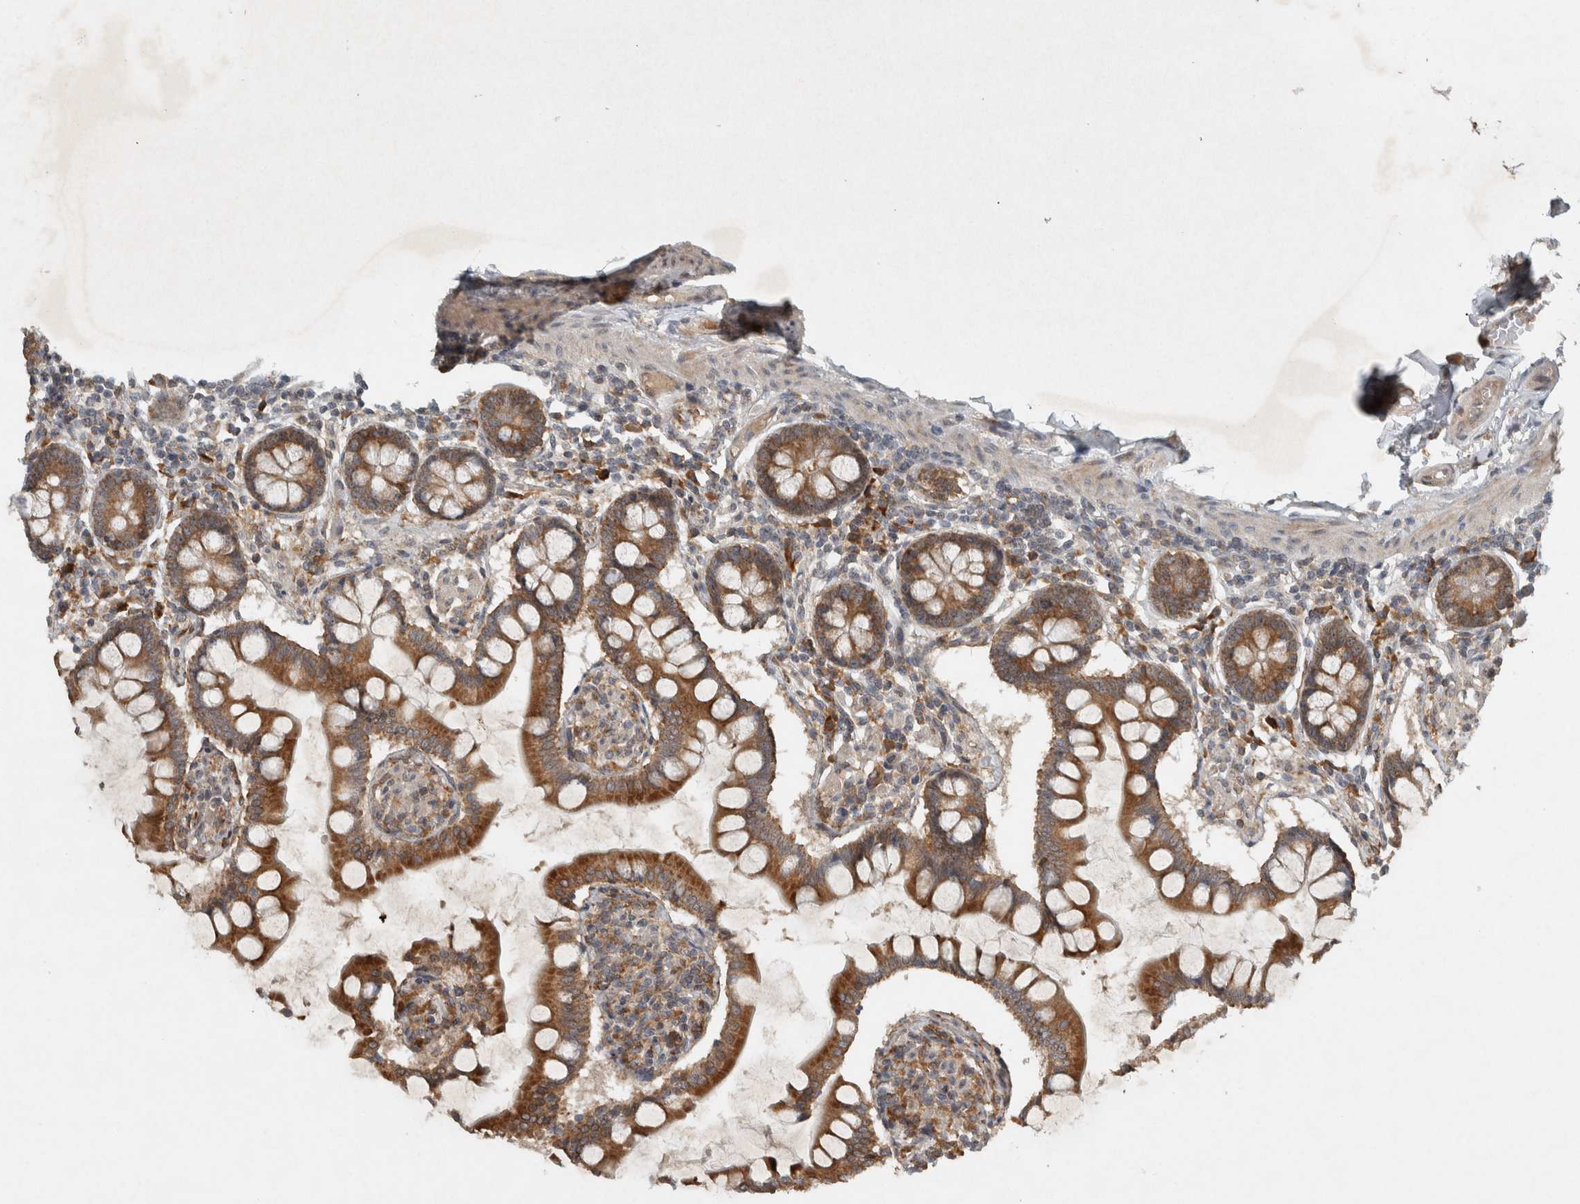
{"staining": {"intensity": "moderate", "quantity": ">75%", "location": "cytoplasmic/membranous"}, "tissue": "small intestine", "cell_type": "Glandular cells", "image_type": "normal", "snomed": [{"axis": "morphology", "description": "Normal tissue, NOS"}, {"axis": "topography", "description": "Small intestine"}], "caption": "High-power microscopy captured an IHC micrograph of benign small intestine, revealing moderate cytoplasmic/membranous positivity in approximately >75% of glandular cells.", "gene": "GPR137B", "patient": {"sex": "male", "age": 41}}